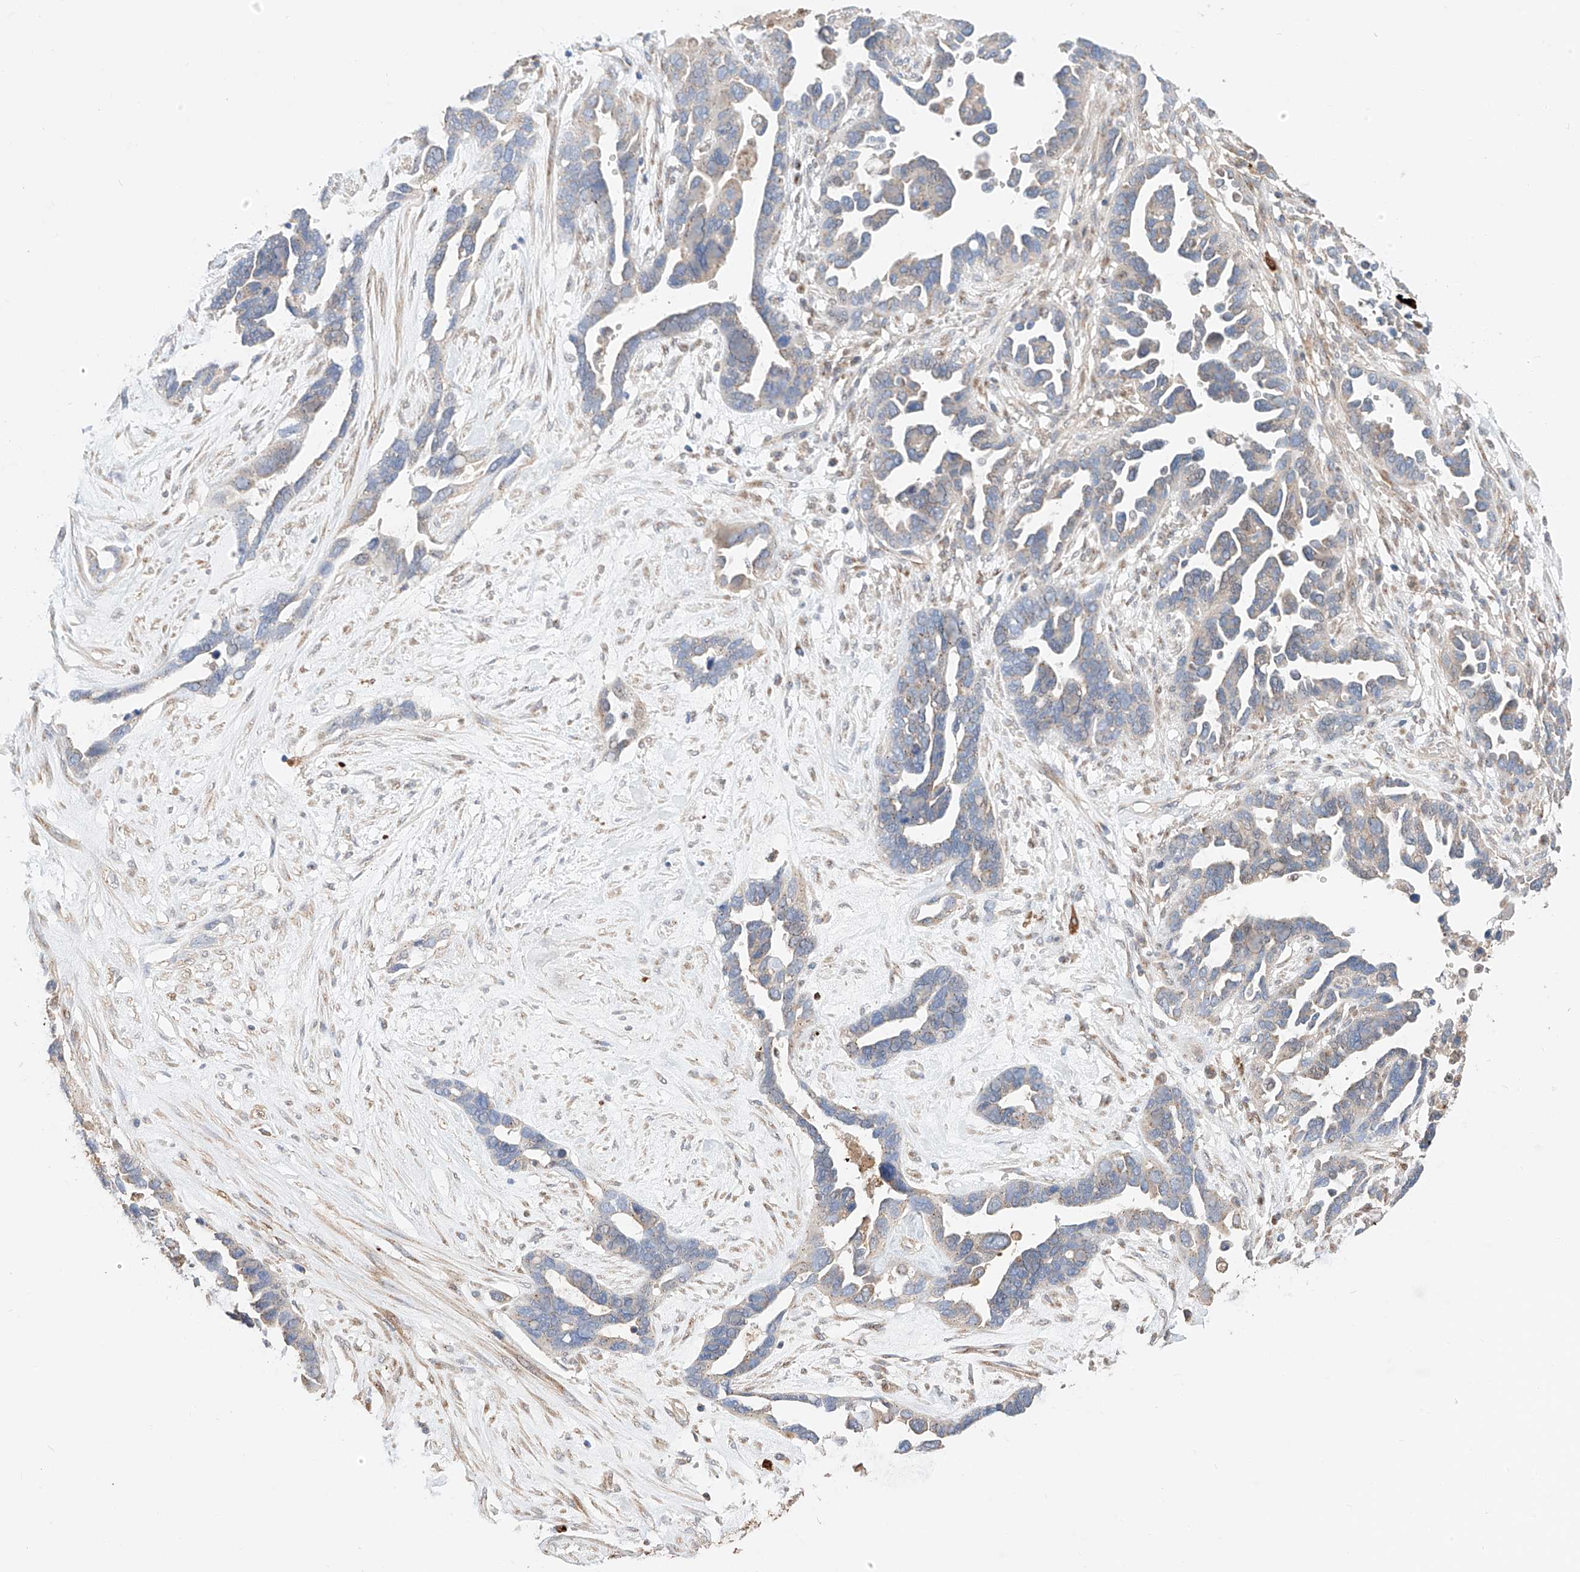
{"staining": {"intensity": "weak", "quantity": "<25%", "location": "cytoplasmic/membranous"}, "tissue": "ovarian cancer", "cell_type": "Tumor cells", "image_type": "cancer", "snomed": [{"axis": "morphology", "description": "Cystadenocarcinoma, serous, NOS"}, {"axis": "topography", "description": "Ovary"}], "caption": "IHC photomicrograph of neoplastic tissue: human serous cystadenocarcinoma (ovarian) stained with DAB shows no significant protein expression in tumor cells.", "gene": "MOSPD1", "patient": {"sex": "female", "age": 54}}